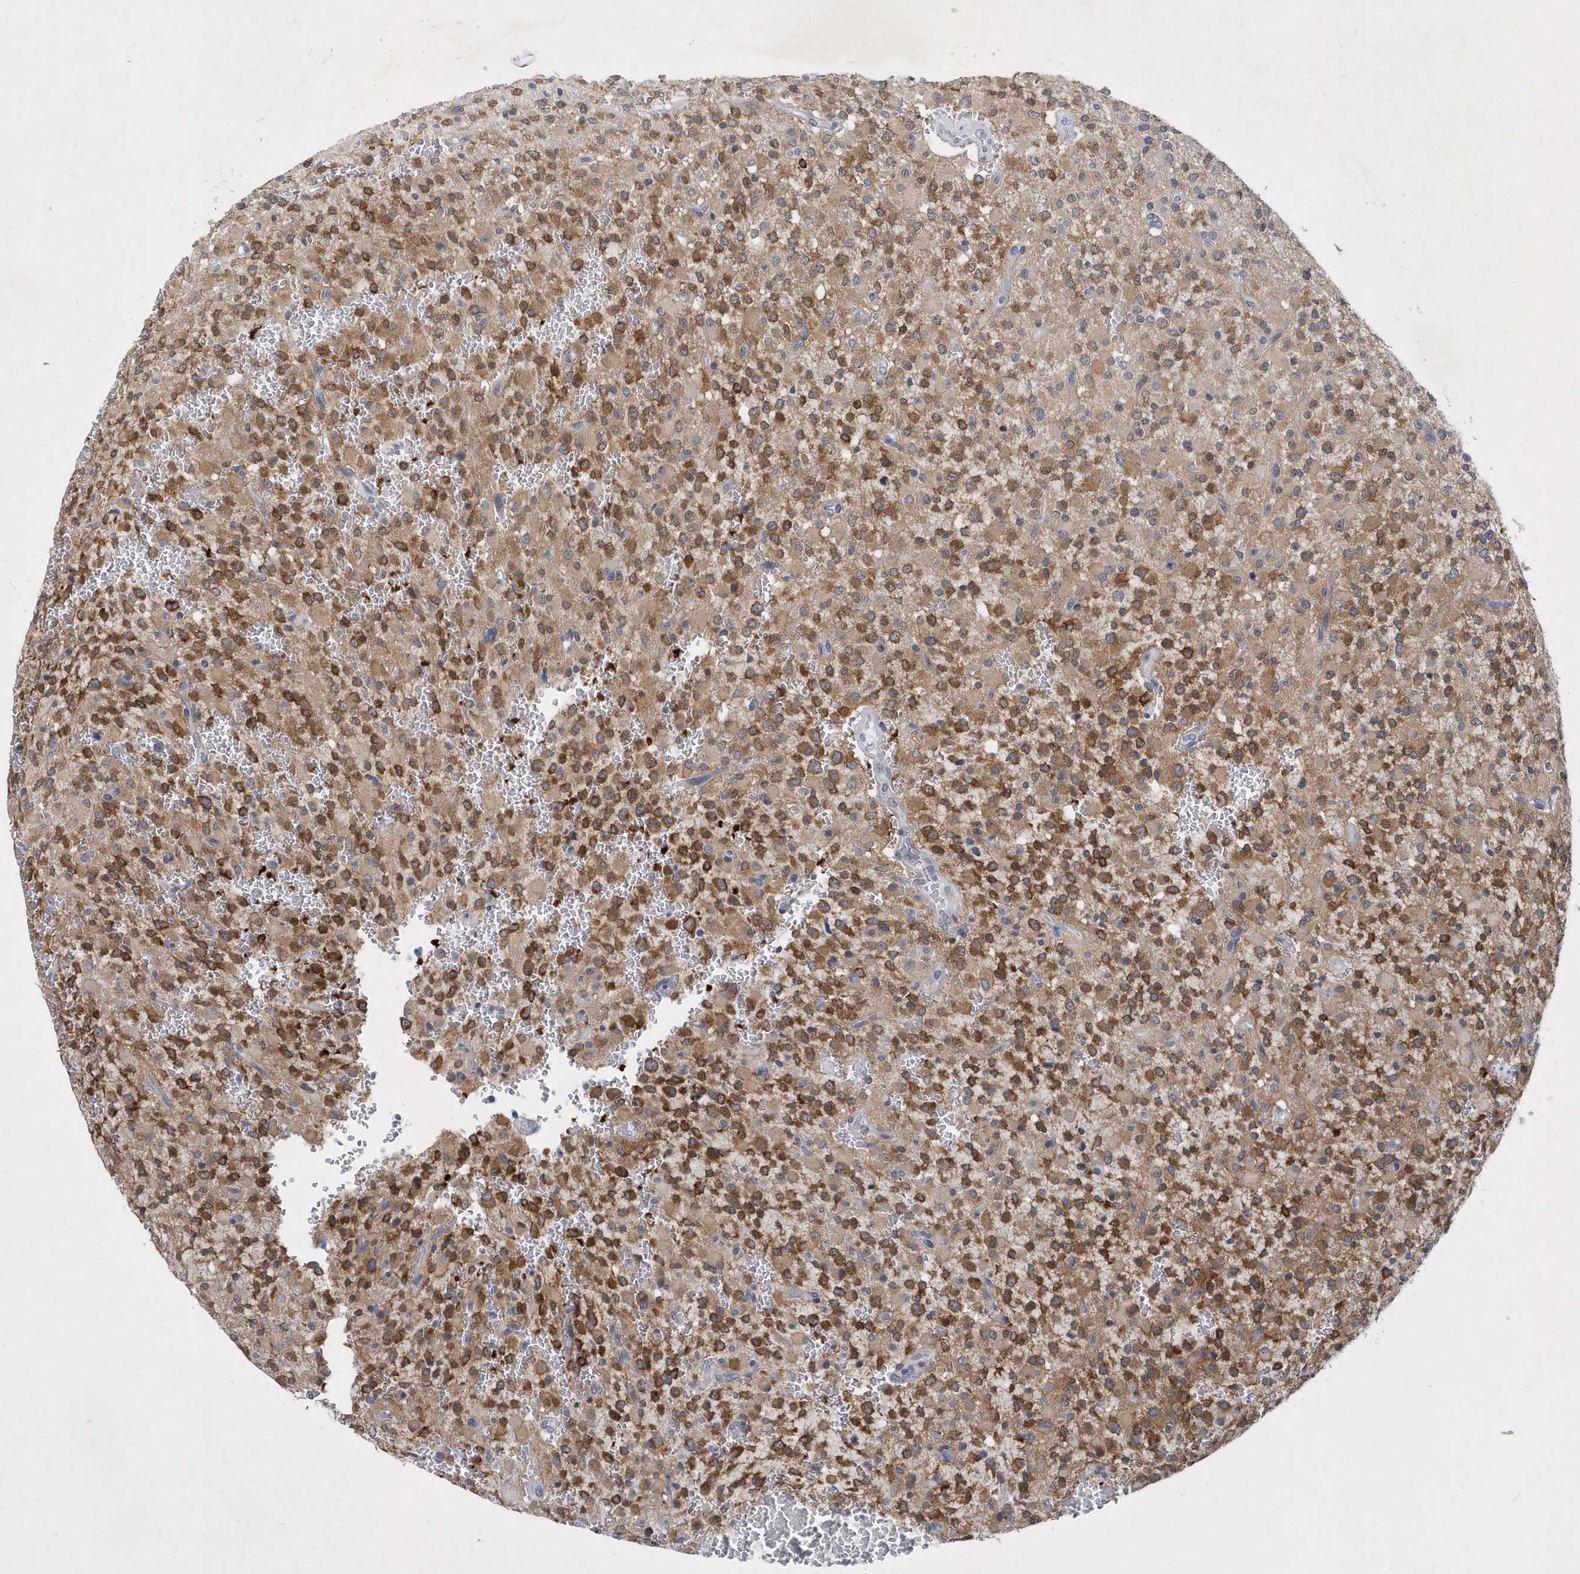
{"staining": {"intensity": "moderate", "quantity": ">75%", "location": "cytoplasmic/membranous"}, "tissue": "glioma", "cell_type": "Tumor cells", "image_type": "cancer", "snomed": [{"axis": "morphology", "description": "Glioma, malignant, High grade"}, {"axis": "topography", "description": "Brain"}], "caption": "IHC (DAB (3,3'-diaminobenzidine)) staining of malignant high-grade glioma displays moderate cytoplasmic/membranous protein positivity in approximately >75% of tumor cells.", "gene": "SRGAP3", "patient": {"sex": "male", "age": 34}}